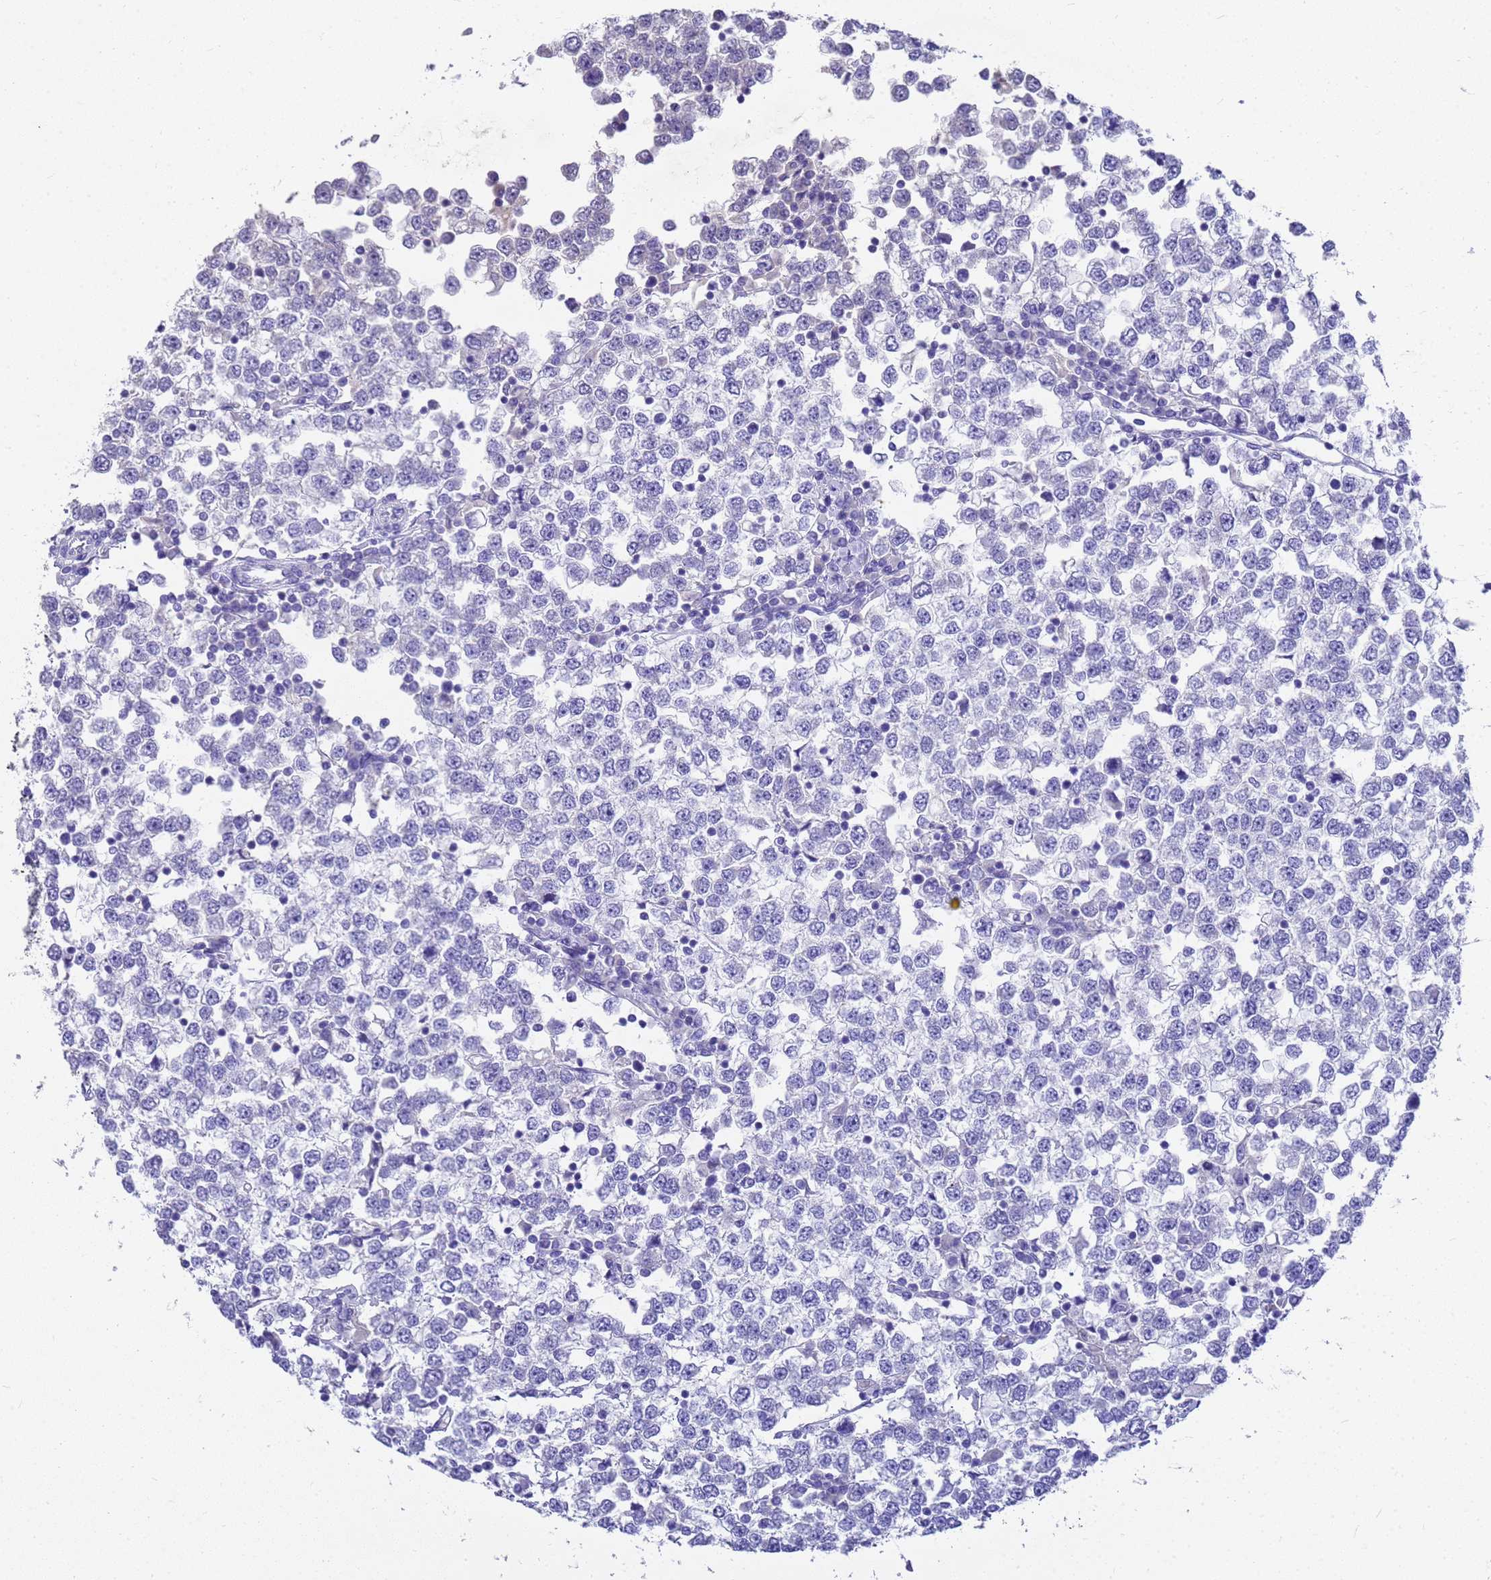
{"staining": {"intensity": "negative", "quantity": "none", "location": "none"}, "tissue": "testis cancer", "cell_type": "Tumor cells", "image_type": "cancer", "snomed": [{"axis": "morphology", "description": "Seminoma, NOS"}, {"axis": "topography", "description": "Testis"}], "caption": "The micrograph displays no staining of tumor cells in testis seminoma.", "gene": "MS4A13", "patient": {"sex": "male", "age": 65}}